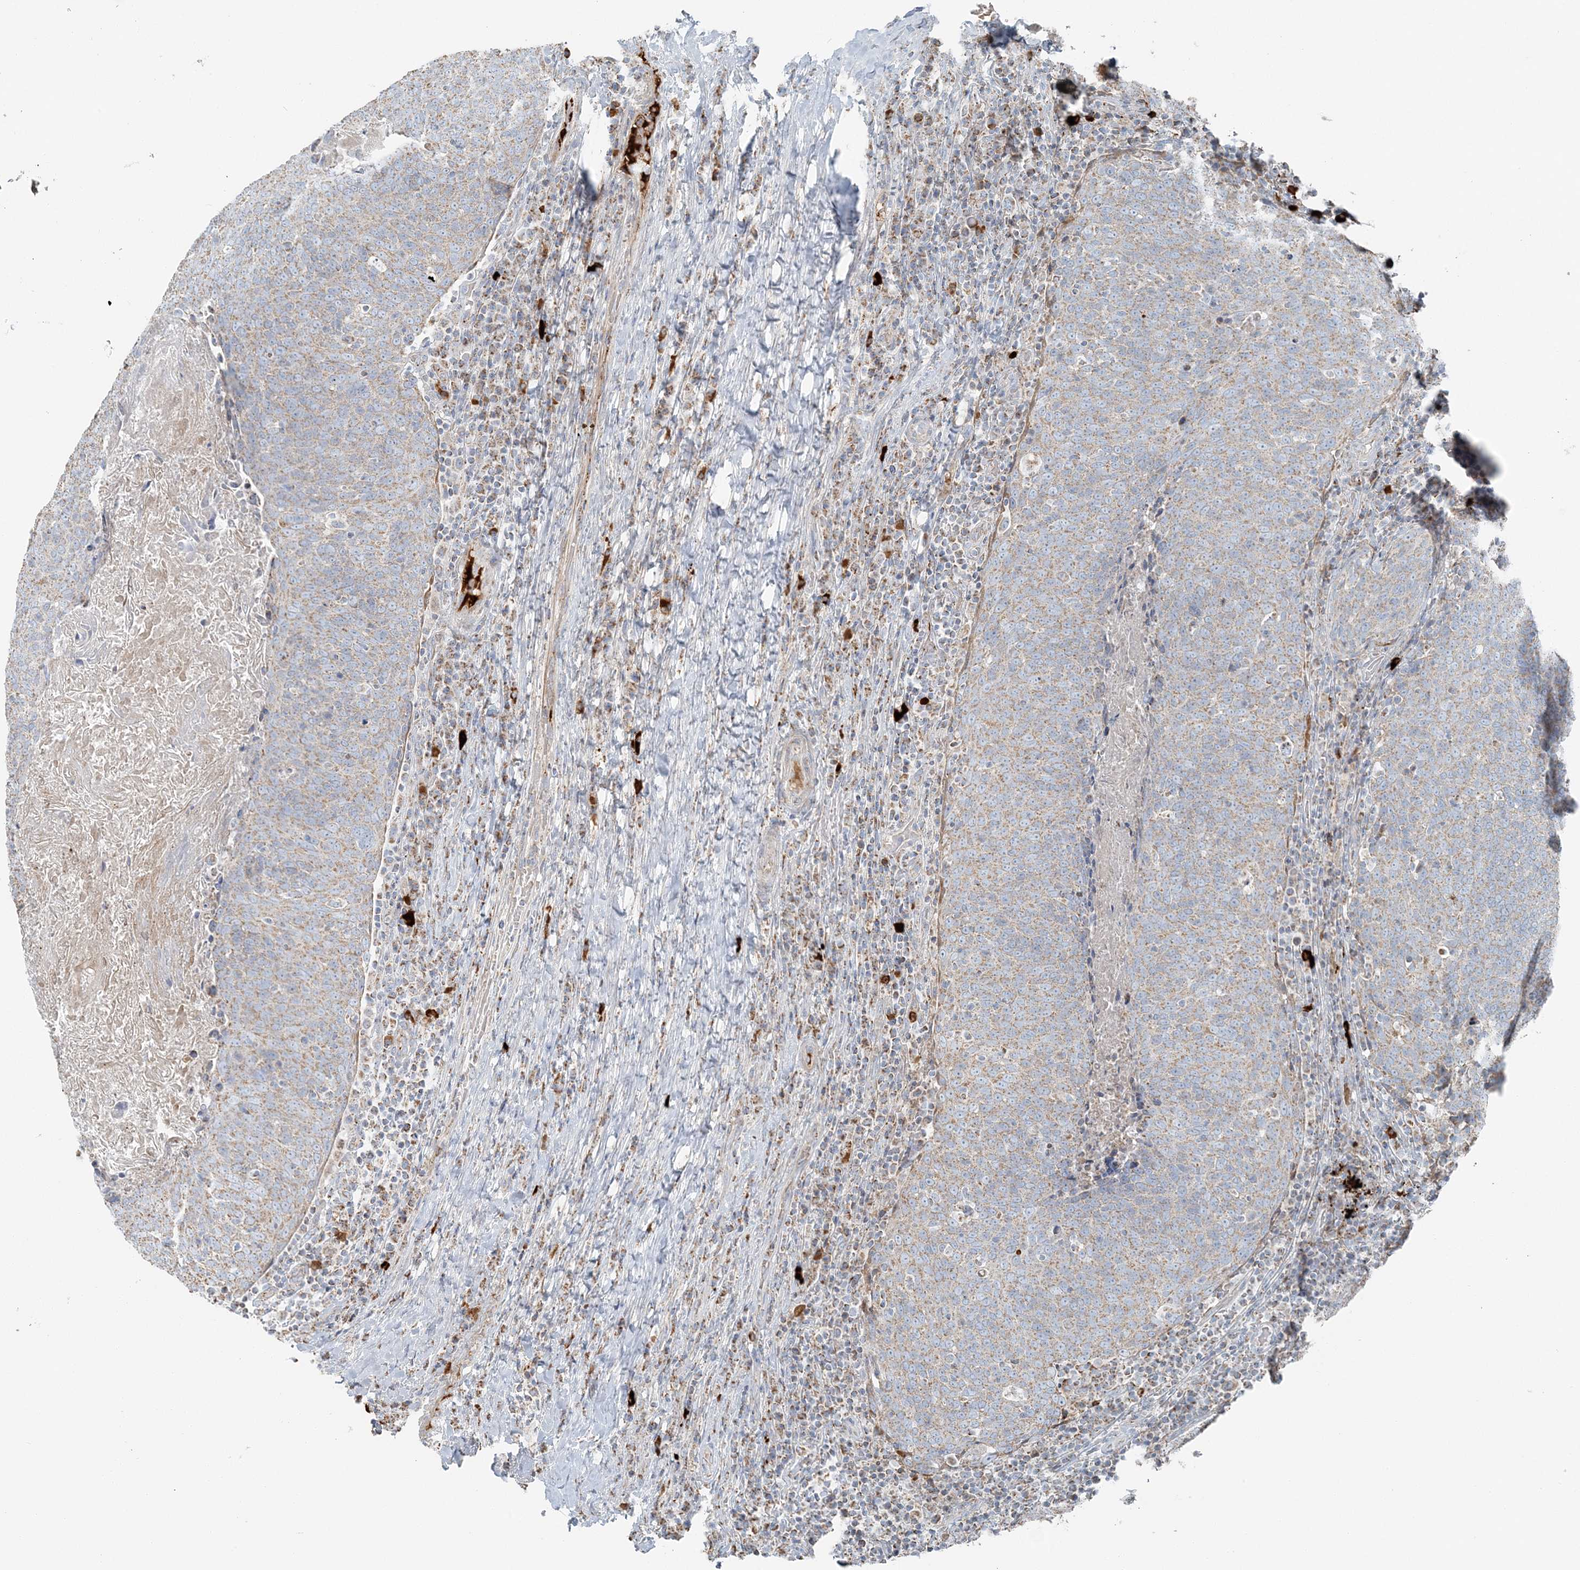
{"staining": {"intensity": "weak", "quantity": ">75%", "location": "cytoplasmic/membranous"}, "tissue": "head and neck cancer", "cell_type": "Tumor cells", "image_type": "cancer", "snomed": [{"axis": "morphology", "description": "Squamous cell carcinoma, NOS"}, {"axis": "morphology", "description": "Squamous cell carcinoma, metastatic, NOS"}, {"axis": "topography", "description": "Lymph node"}, {"axis": "topography", "description": "Head-Neck"}], "caption": "An immunohistochemistry image of neoplastic tissue is shown. Protein staining in brown labels weak cytoplasmic/membranous positivity in metastatic squamous cell carcinoma (head and neck) within tumor cells.", "gene": "SLC22A16", "patient": {"sex": "male", "age": 62}}